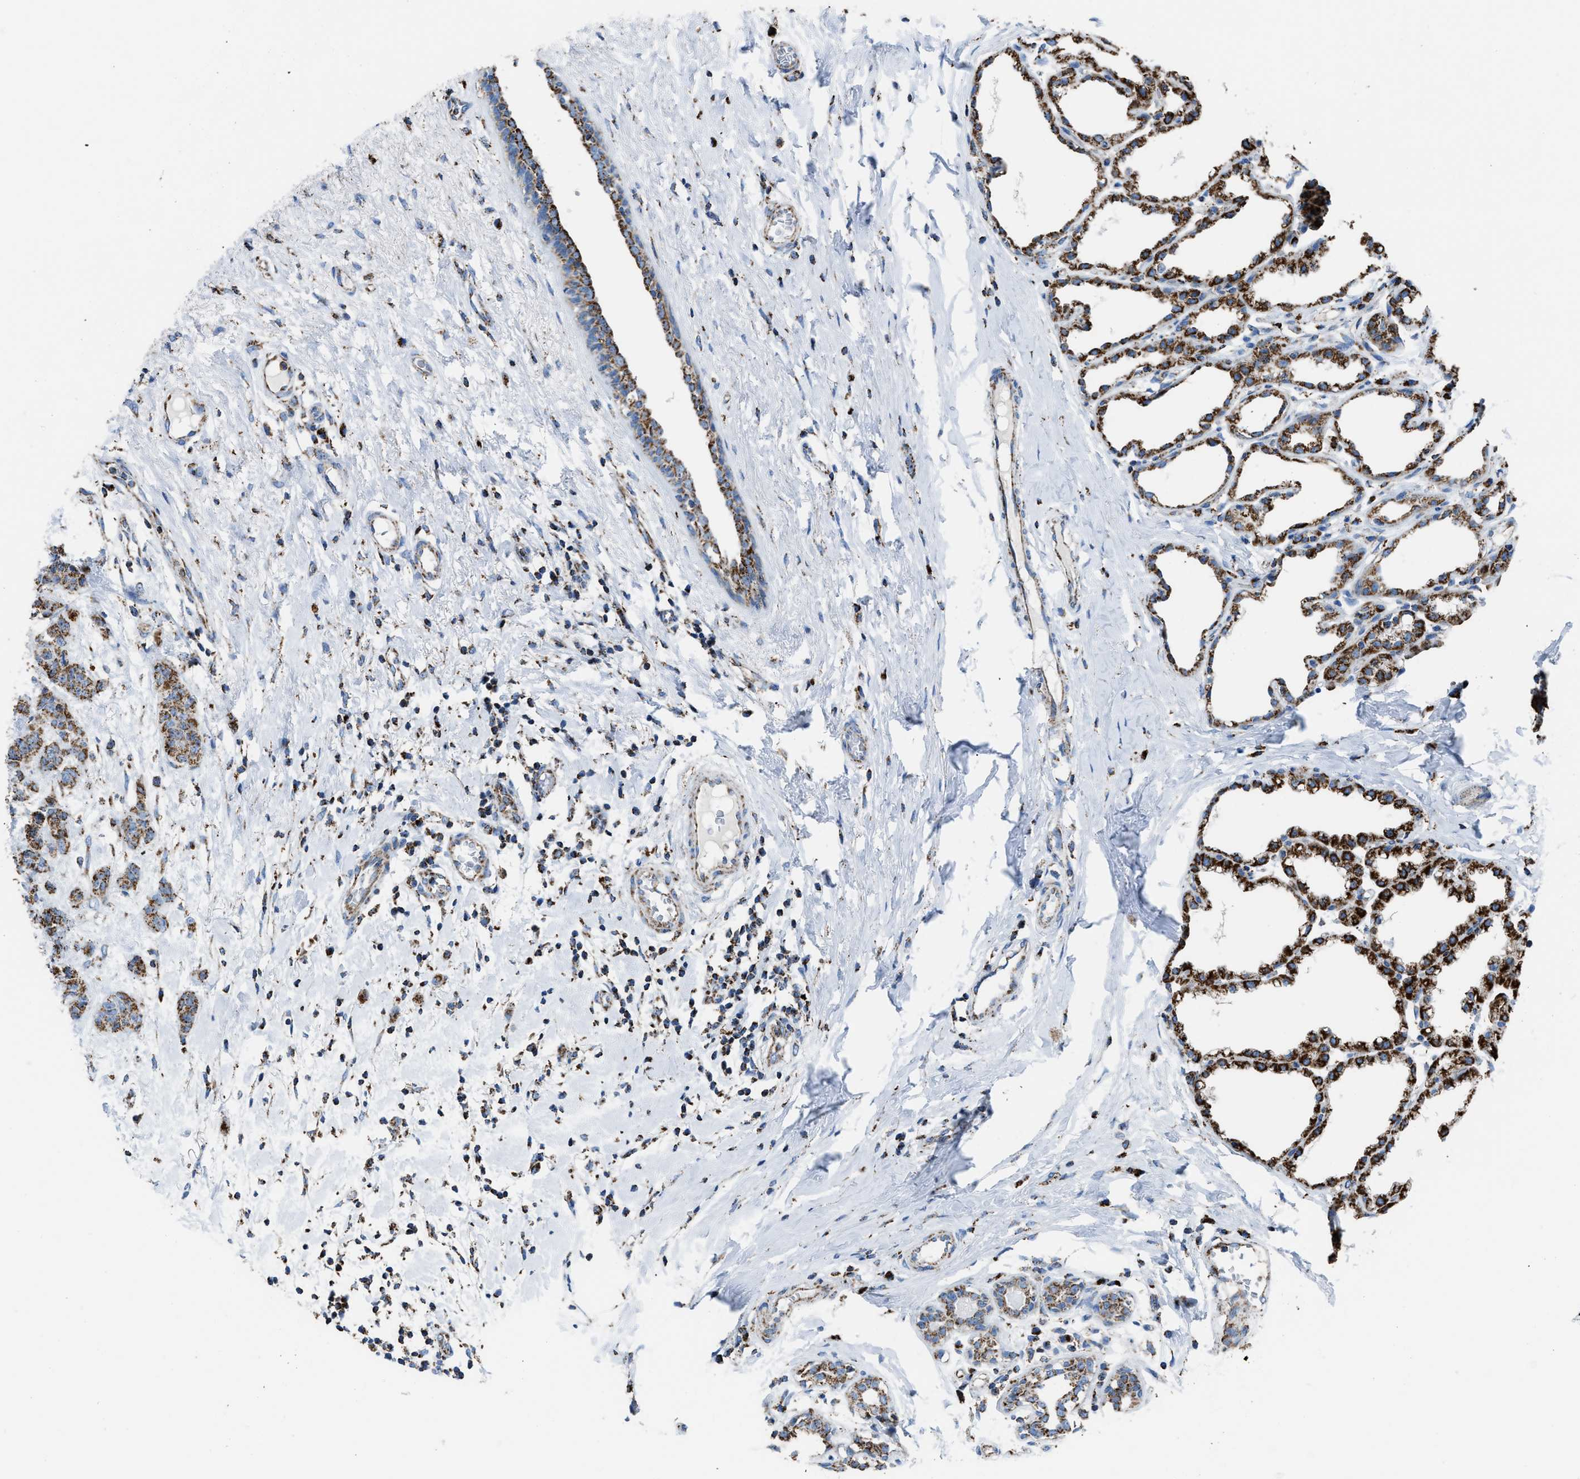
{"staining": {"intensity": "moderate", "quantity": ">75%", "location": "cytoplasmic/membranous"}, "tissue": "breast cancer", "cell_type": "Tumor cells", "image_type": "cancer", "snomed": [{"axis": "morphology", "description": "Normal tissue, NOS"}, {"axis": "morphology", "description": "Duct carcinoma"}, {"axis": "topography", "description": "Breast"}], "caption": "Protein expression analysis of human intraductal carcinoma (breast) reveals moderate cytoplasmic/membranous positivity in approximately >75% of tumor cells.", "gene": "ETFB", "patient": {"sex": "female", "age": 40}}